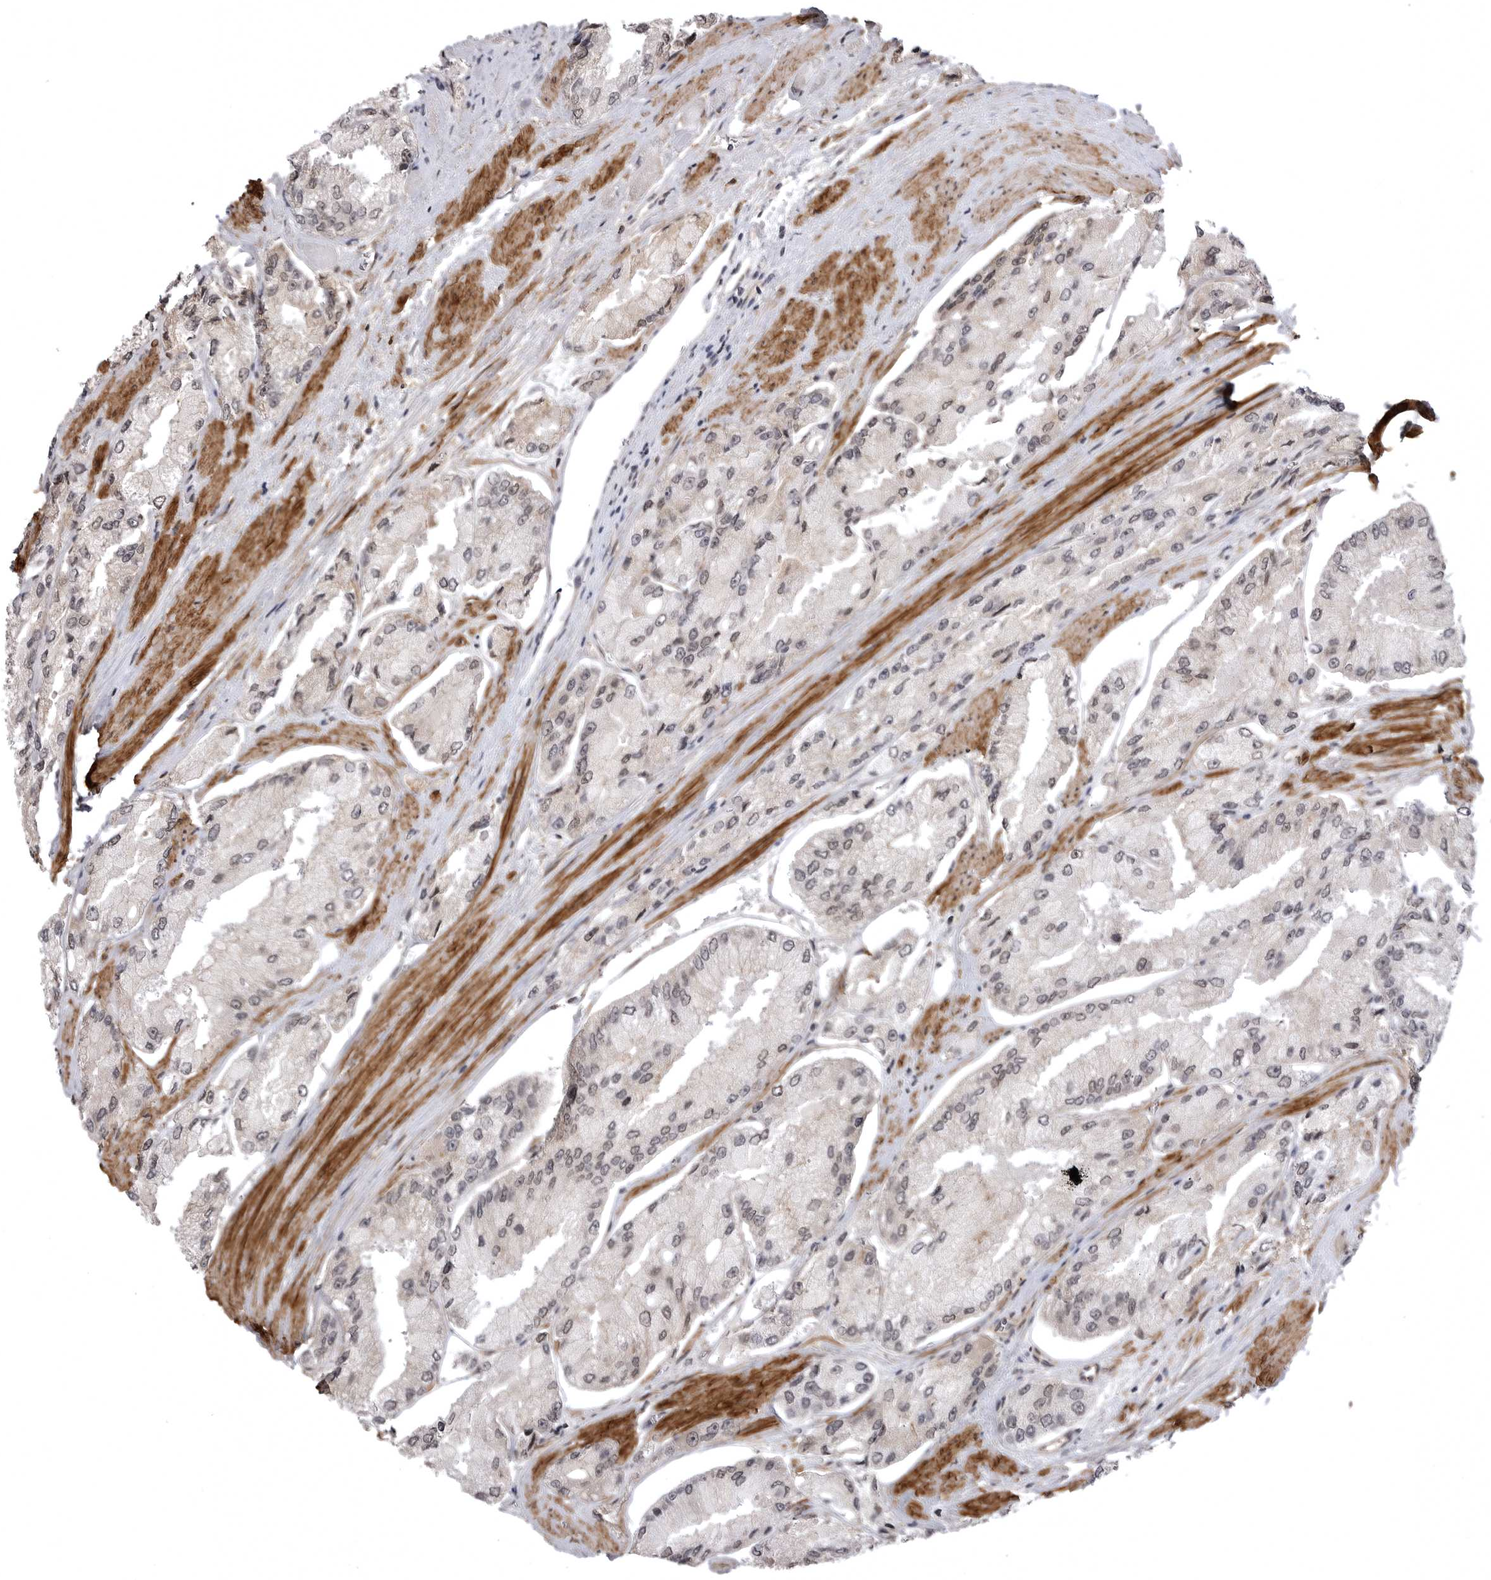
{"staining": {"intensity": "negative", "quantity": "none", "location": "none"}, "tissue": "prostate cancer", "cell_type": "Tumor cells", "image_type": "cancer", "snomed": [{"axis": "morphology", "description": "Adenocarcinoma, High grade"}, {"axis": "topography", "description": "Prostate"}], "caption": "DAB immunohistochemical staining of high-grade adenocarcinoma (prostate) displays no significant positivity in tumor cells.", "gene": "SORBS1", "patient": {"sex": "male", "age": 58}}